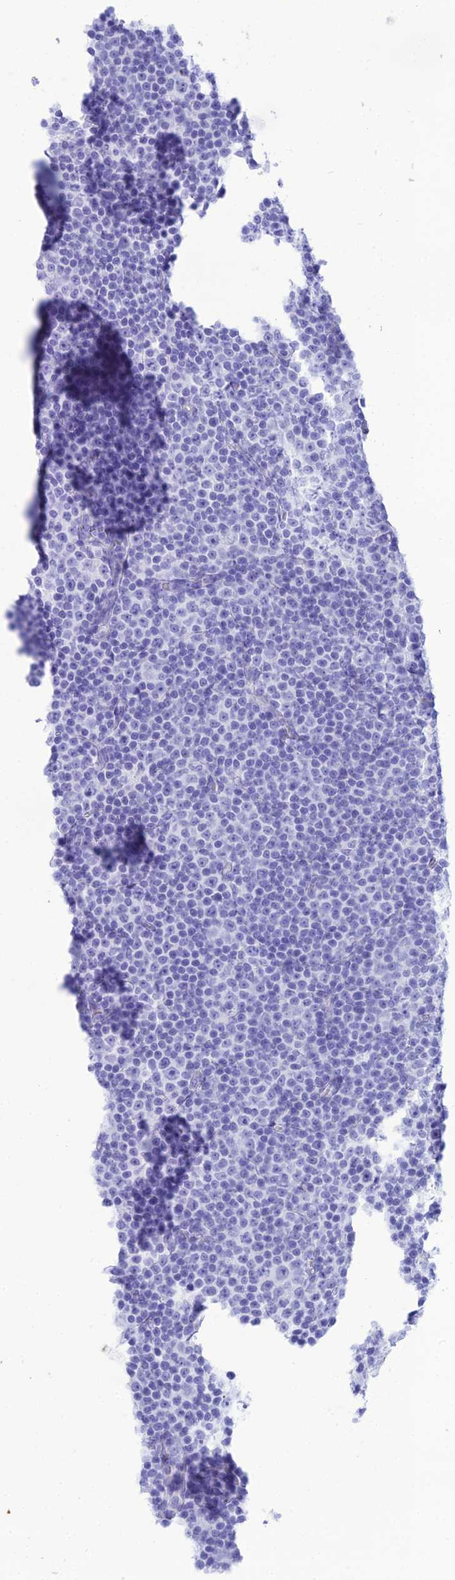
{"staining": {"intensity": "negative", "quantity": "none", "location": "none"}, "tissue": "lymphoma", "cell_type": "Tumor cells", "image_type": "cancer", "snomed": [{"axis": "morphology", "description": "Malignant lymphoma, non-Hodgkin's type, Low grade"}, {"axis": "topography", "description": "Lymph node"}], "caption": "DAB immunohistochemical staining of low-grade malignant lymphoma, non-Hodgkin's type exhibits no significant positivity in tumor cells.", "gene": "PNMA5", "patient": {"sex": "female", "age": 67}}